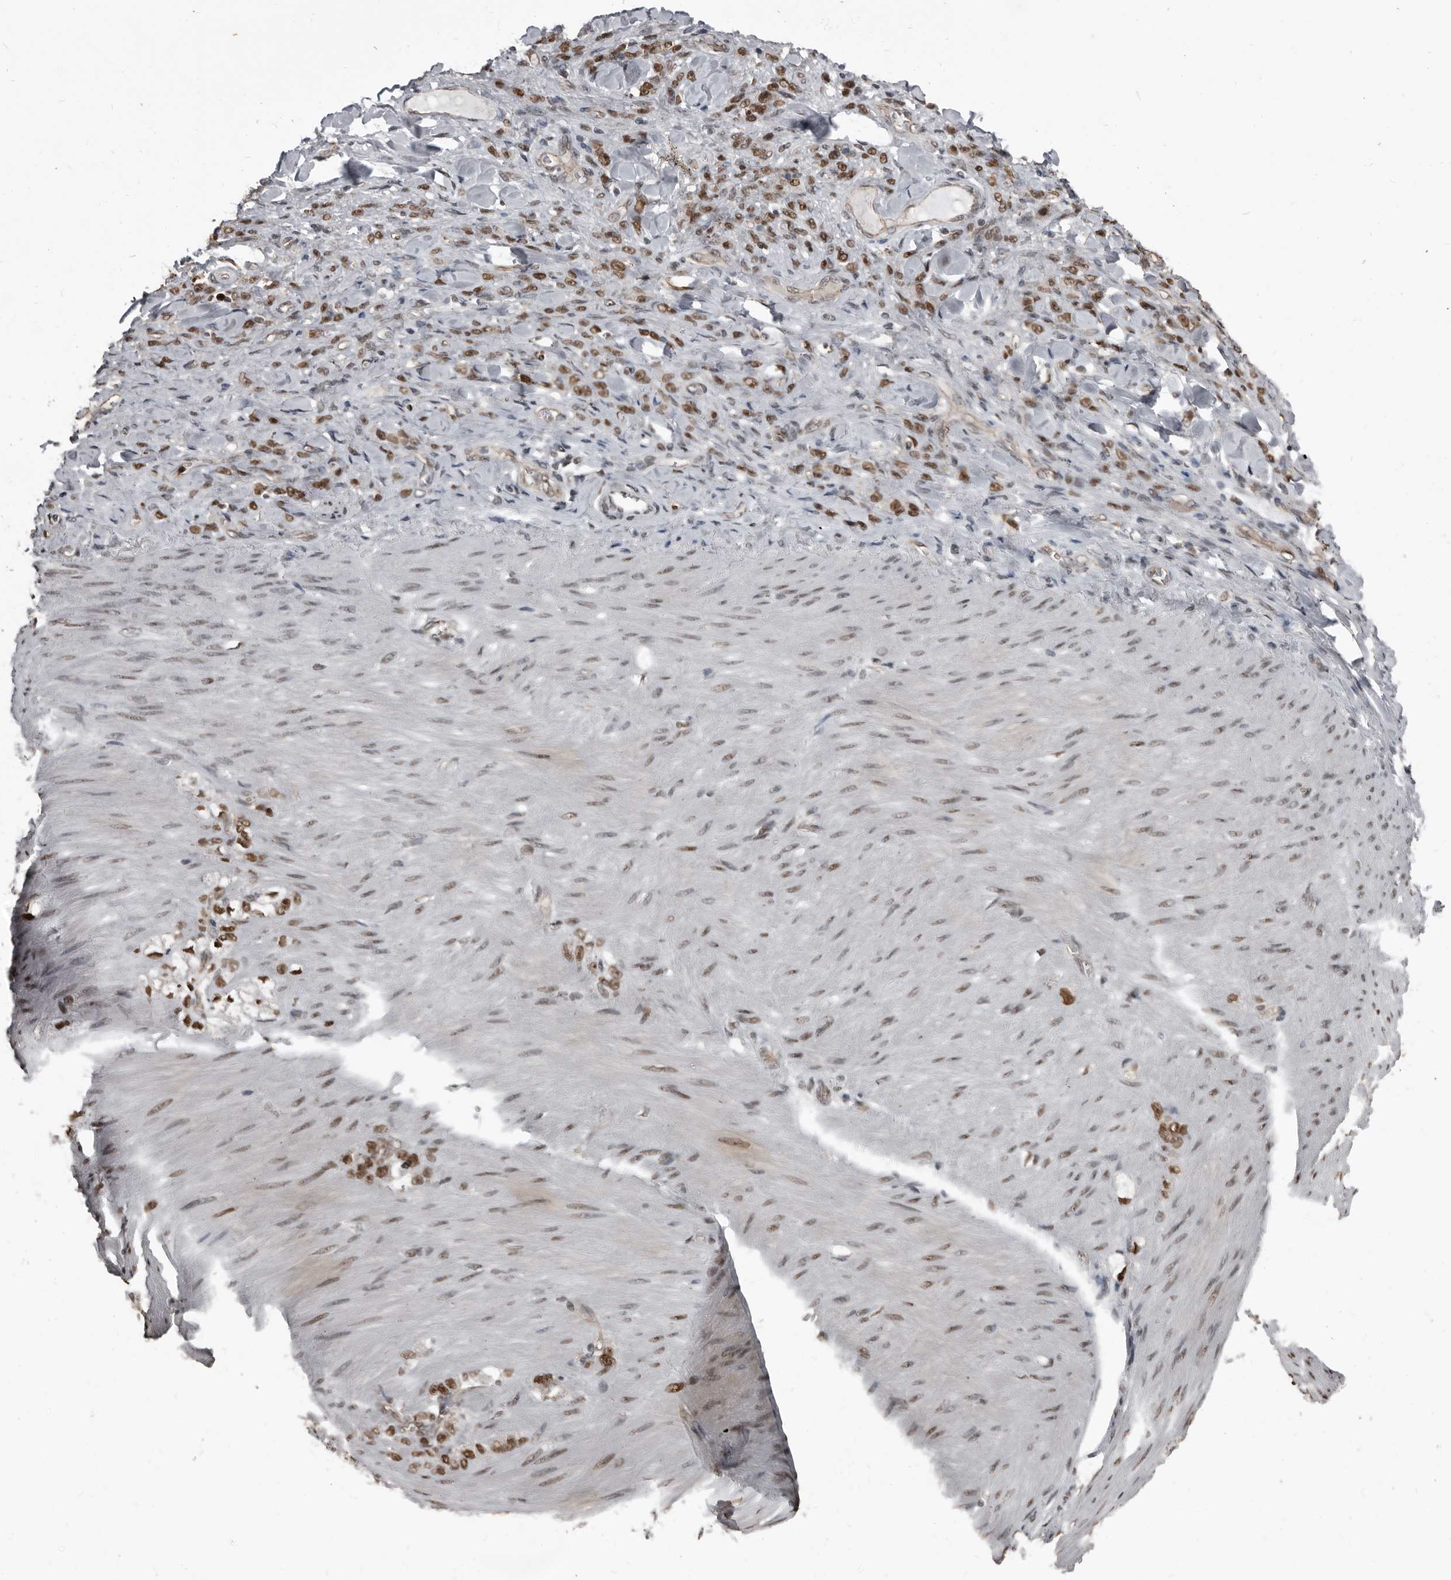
{"staining": {"intensity": "strong", "quantity": ">75%", "location": "nuclear"}, "tissue": "stomach cancer", "cell_type": "Tumor cells", "image_type": "cancer", "snomed": [{"axis": "morphology", "description": "Normal tissue, NOS"}, {"axis": "morphology", "description": "Adenocarcinoma, NOS"}, {"axis": "topography", "description": "Stomach"}], "caption": "This image shows IHC staining of adenocarcinoma (stomach), with high strong nuclear expression in about >75% of tumor cells.", "gene": "CHD1L", "patient": {"sex": "male", "age": 82}}